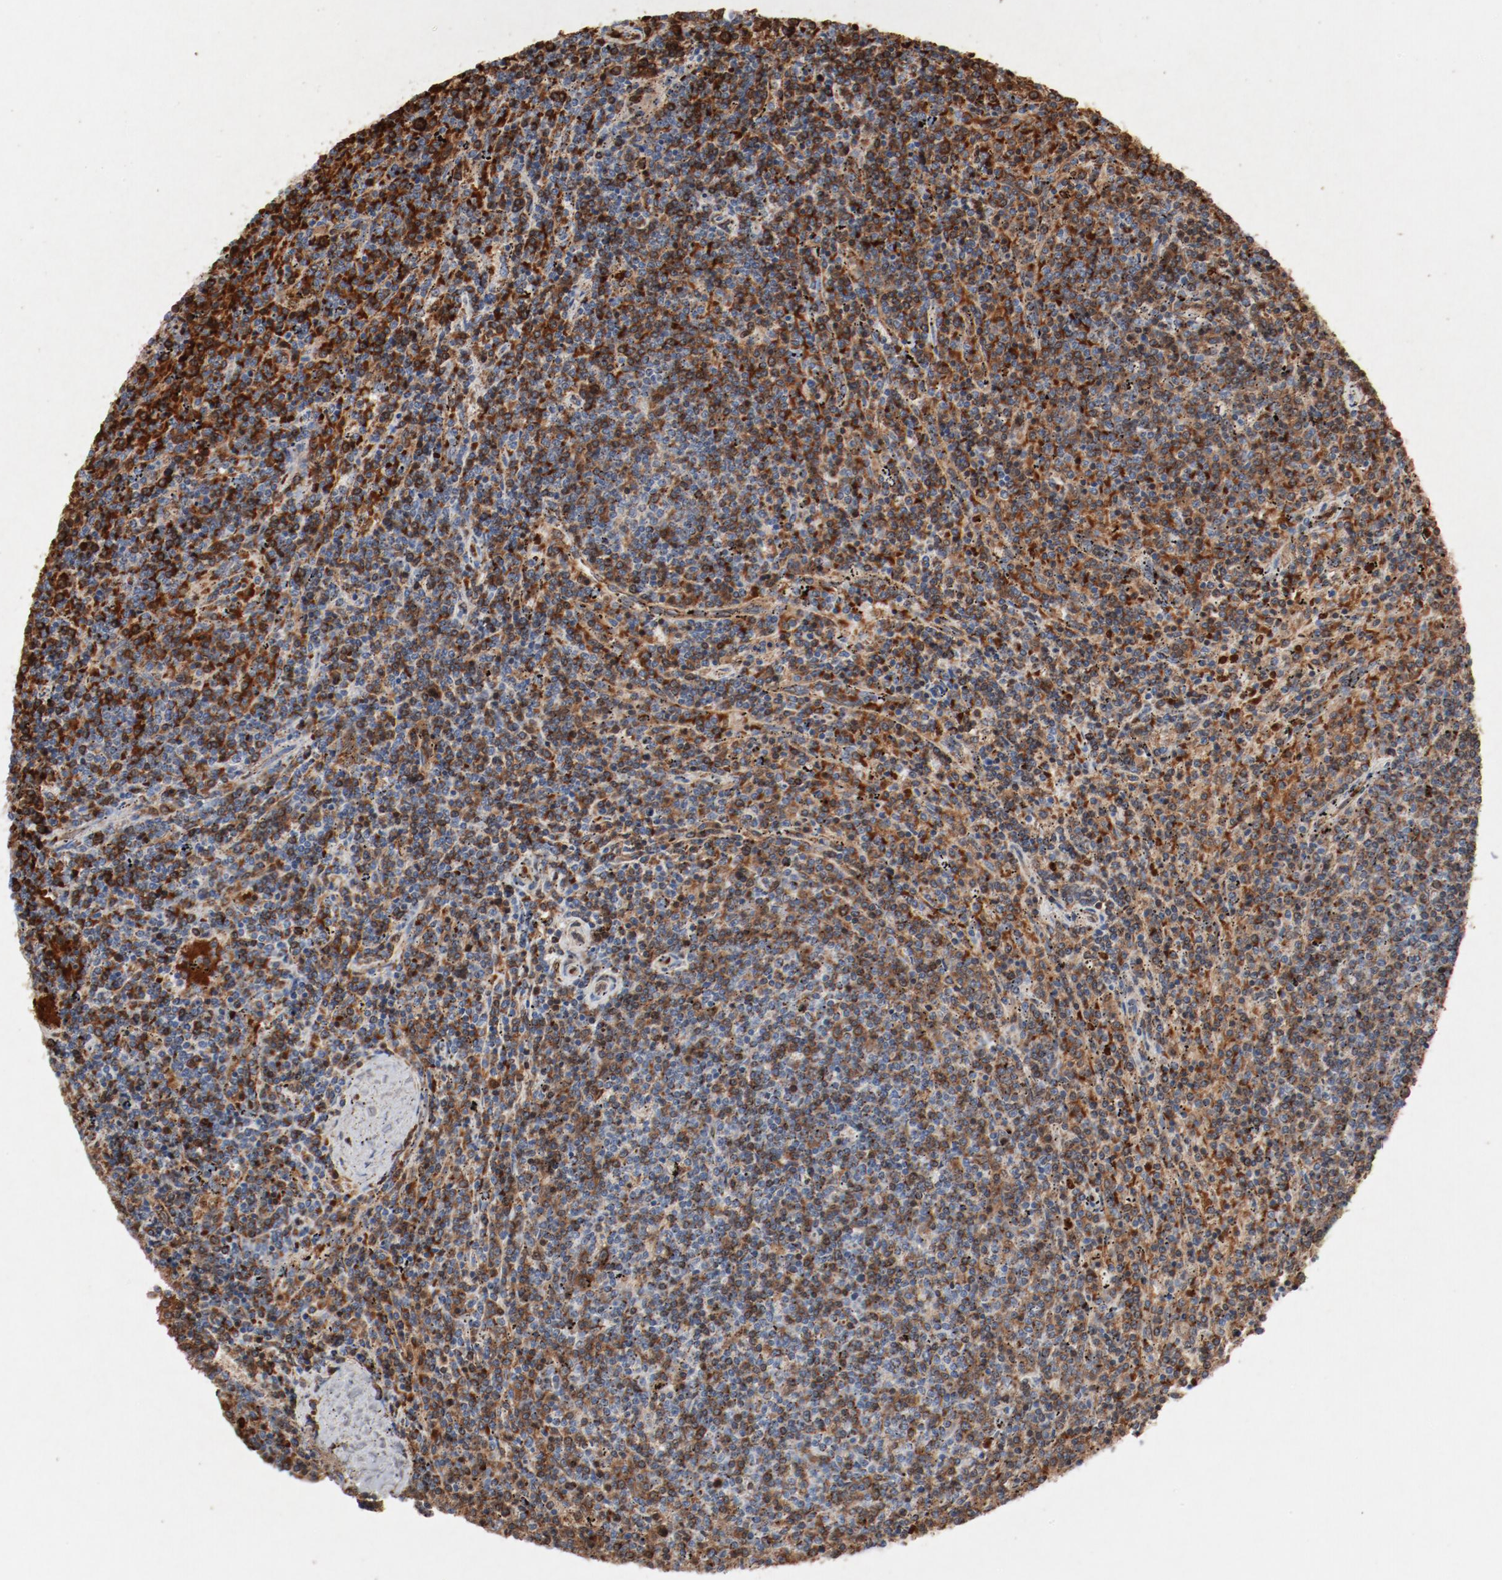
{"staining": {"intensity": "moderate", "quantity": ">75%", "location": "cytoplasmic/membranous"}, "tissue": "lymphoma", "cell_type": "Tumor cells", "image_type": "cancer", "snomed": [{"axis": "morphology", "description": "Malignant lymphoma, non-Hodgkin's type, Low grade"}, {"axis": "topography", "description": "Spleen"}], "caption": "A photomicrograph of human lymphoma stained for a protein demonstrates moderate cytoplasmic/membranous brown staining in tumor cells.", "gene": "NDUFB8", "patient": {"sex": "female", "age": 50}}